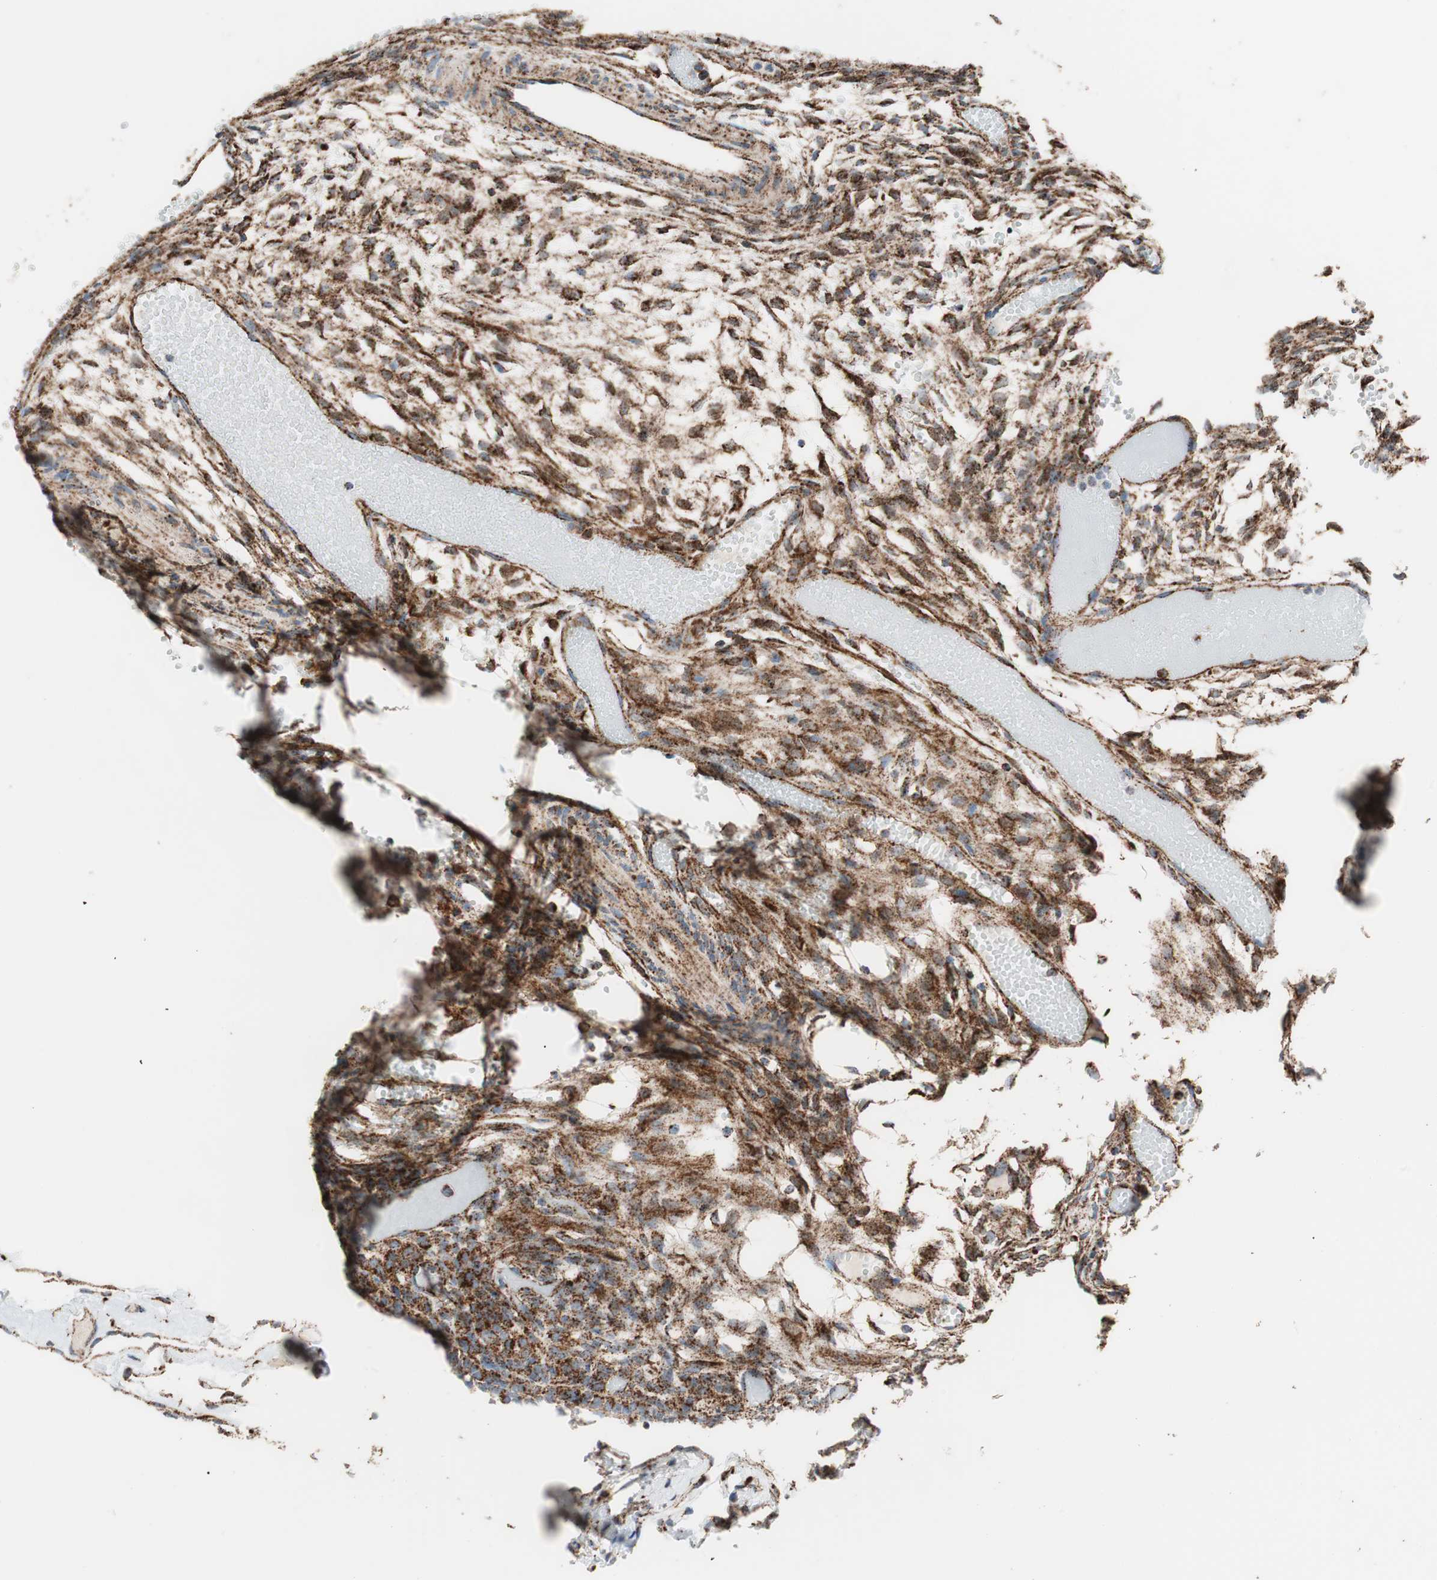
{"staining": {"intensity": "strong", "quantity": ">75%", "location": "cytoplasmic/membranous"}, "tissue": "ovary", "cell_type": "Ovarian stroma cells", "image_type": "normal", "snomed": [{"axis": "morphology", "description": "Normal tissue, NOS"}, {"axis": "topography", "description": "Ovary"}], "caption": "Protein expression analysis of normal ovary demonstrates strong cytoplasmic/membranous positivity in approximately >75% of ovarian stroma cells.", "gene": "LAMP1", "patient": {"sex": "female", "age": 35}}